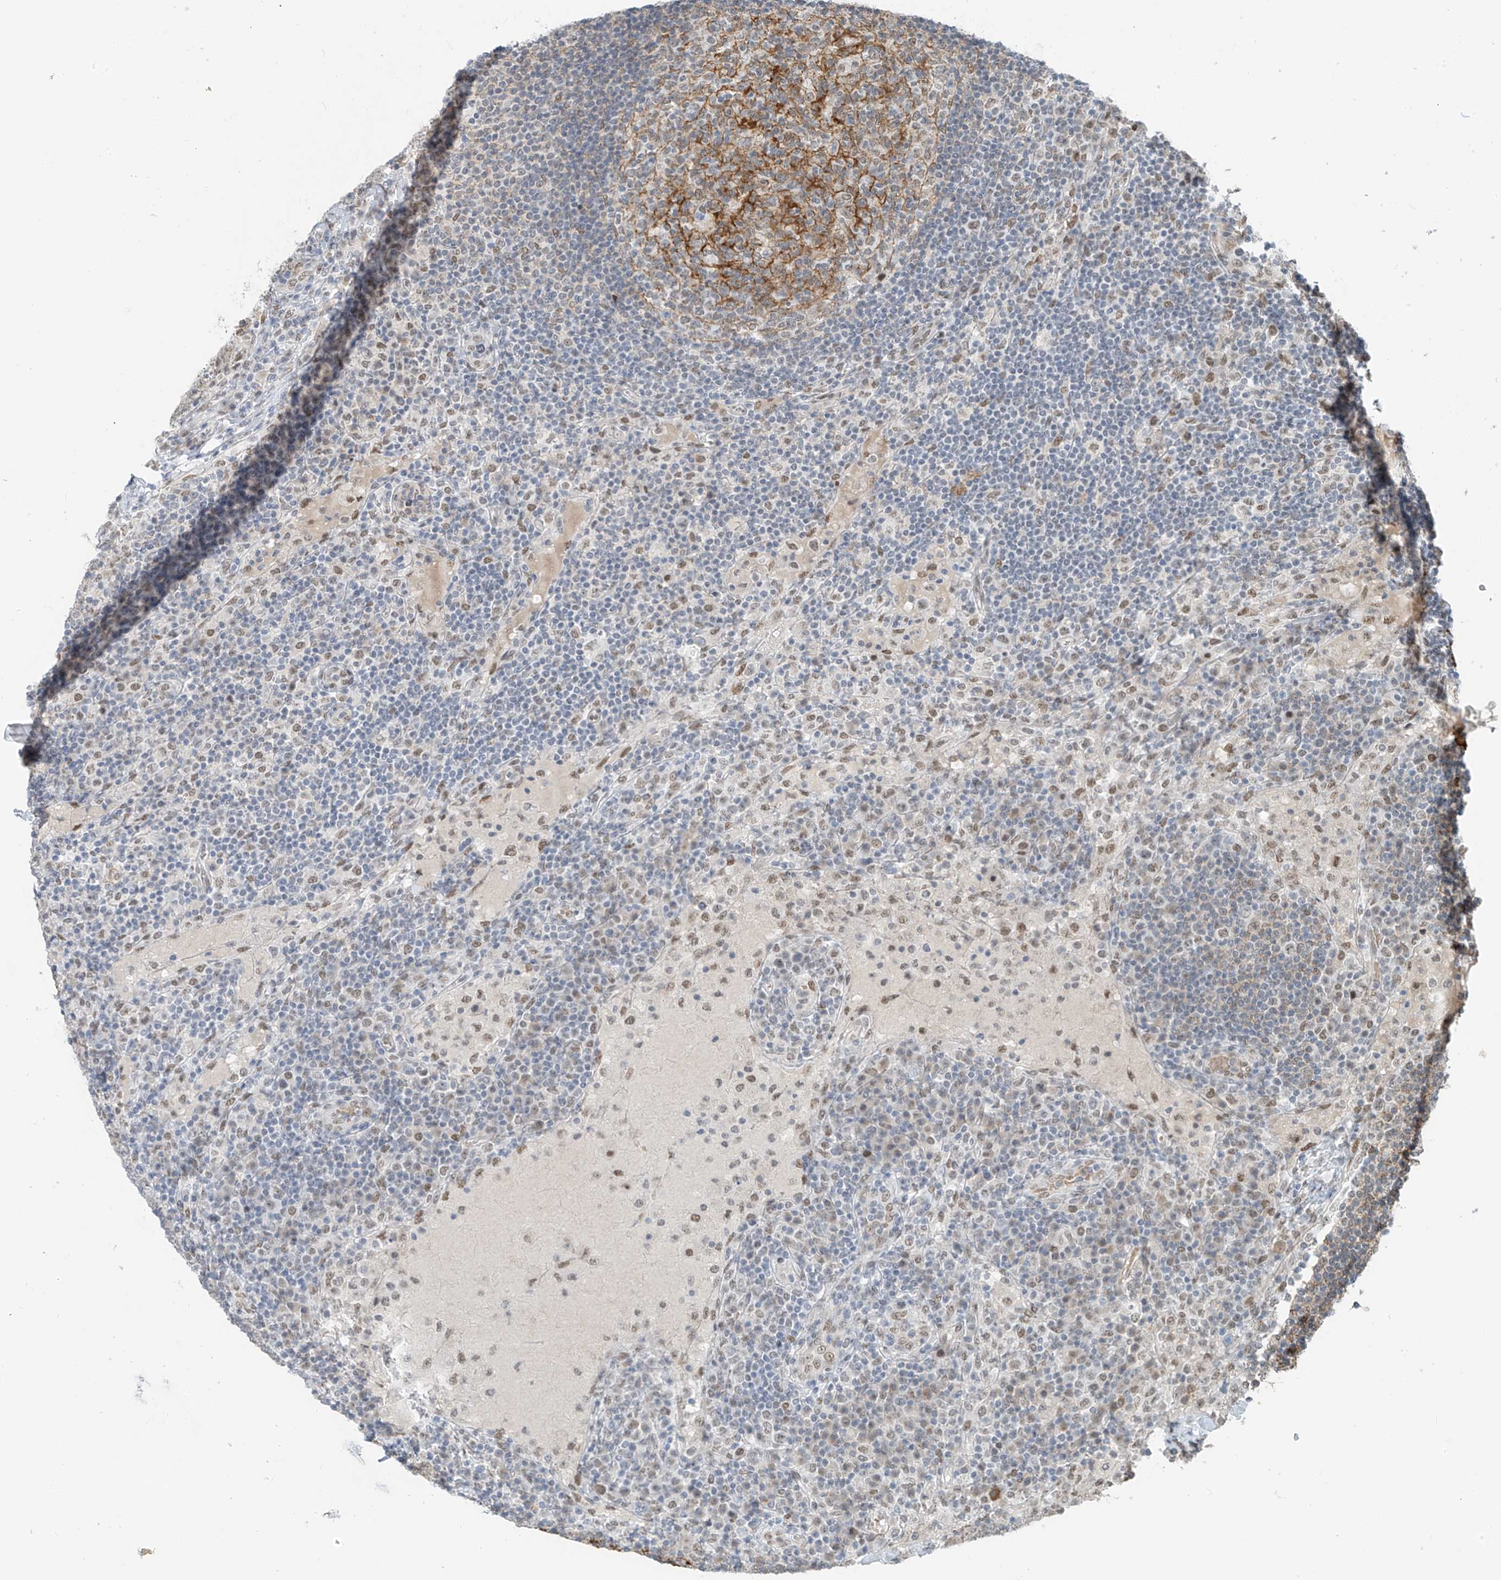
{"staining": {"intensity": "weak", "quantity": "25%-75%", "location": "nuclear"}, "tissue": "lymph node", "cell_type": "Germinal center cells", "image_type": "normal", "snomed": [{"axis": "morphology", "description": "Normal tissue, NOS"}, {"axis": "topography", "description": "Lymph node"}], "caption": "A brown stain labels weak nuclear expression of a protein in germinal center cells of unremarkable human lymph node. The staining was performed using DAB (3,3'-diaminobenzidine) to visualize the protein expression in brown, while the nuclei were stained in blue with hematoxylin (Magnification: 20x).", "gene": "MCM9", "patient": {"sex": "female", "age": 53}}